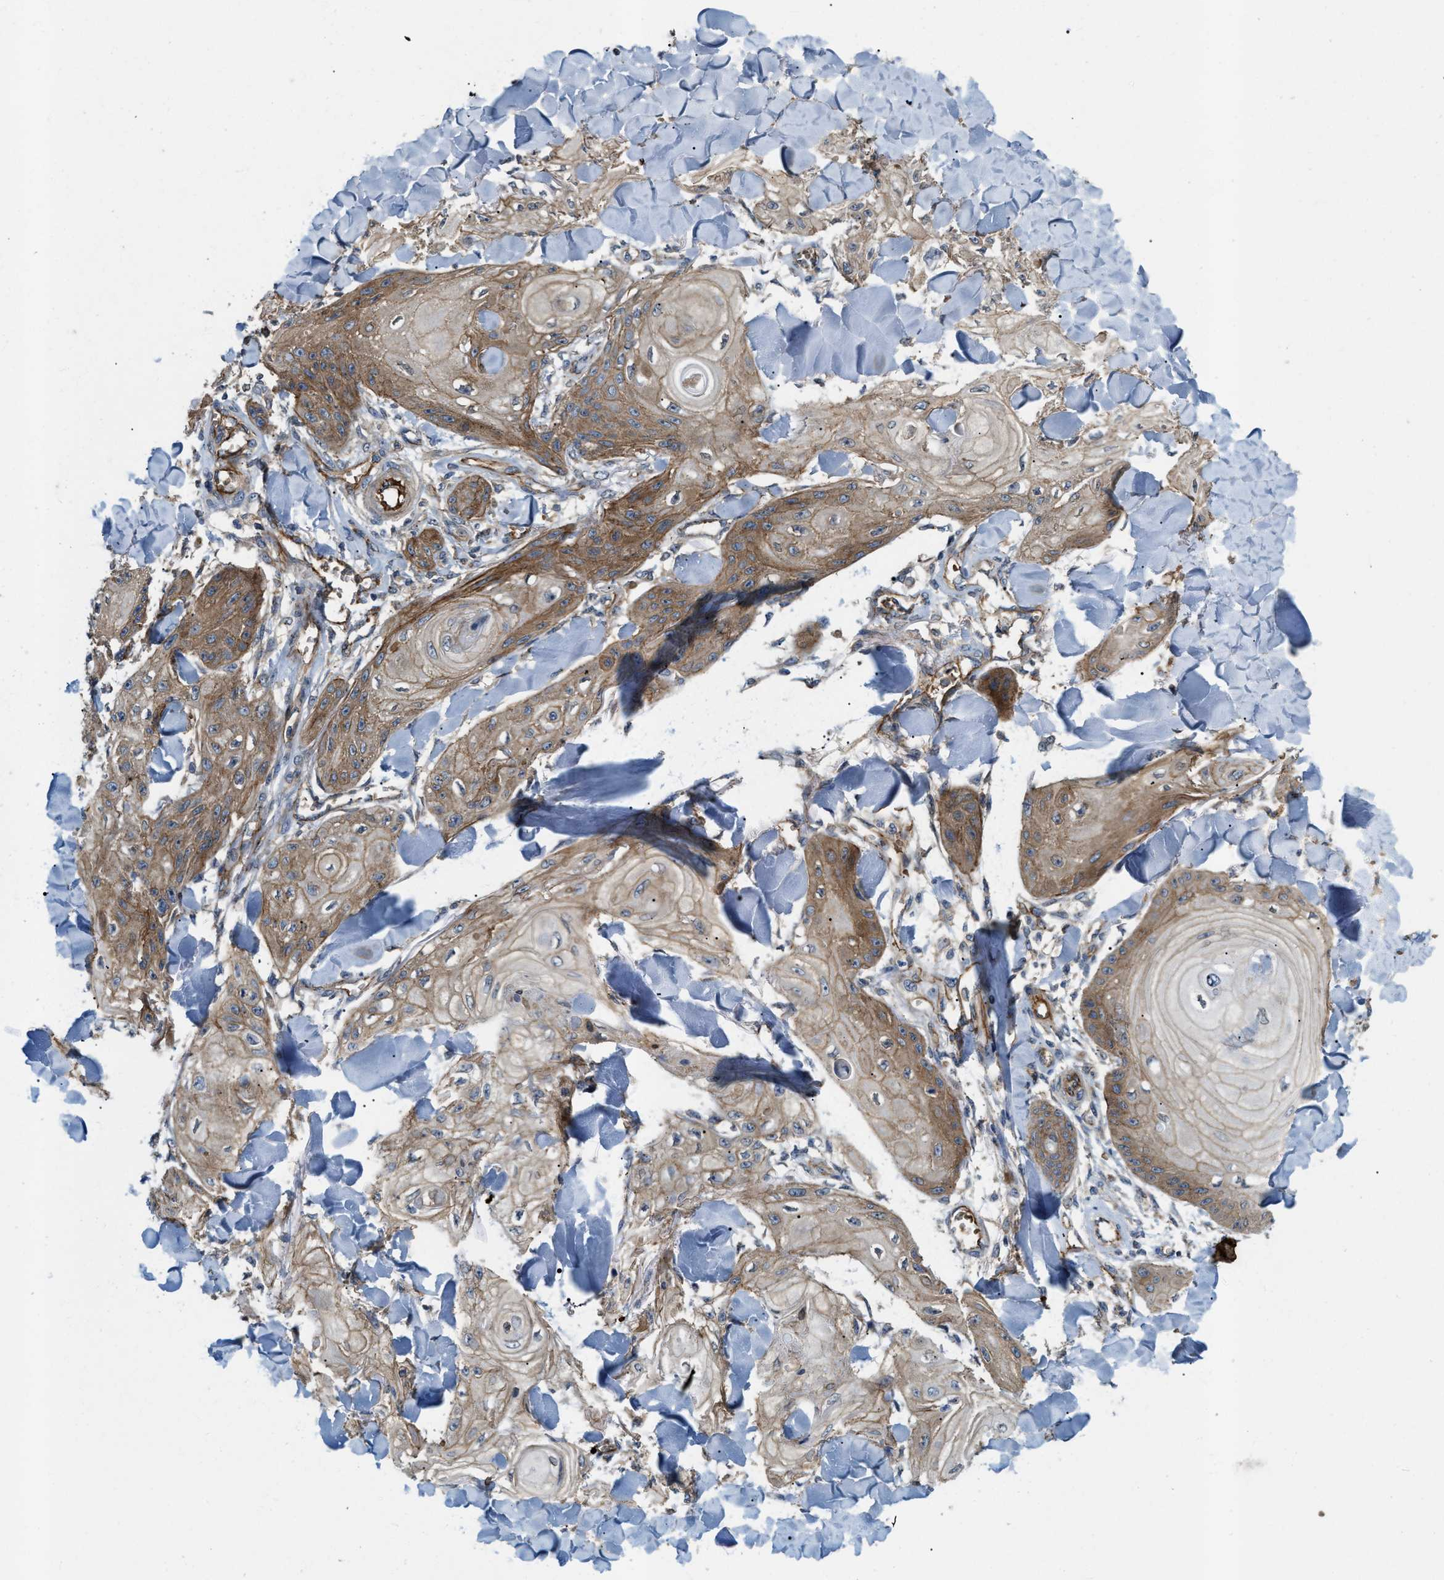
{"staining": {"intensity": "moderate", "quantity": ">75%", "location": "cytoplasmic/membranous"}, "tissue": "skin cancer", "cell_type": "Tumor cells", "image_type": "cancer", "snomed": [{"axis": "morphology", "description": "Squamous cell carcinoma, NOS"}, {"axis": "topography", "description": "Skin"}], "caption": "There is medium levels of moderate cytoplasmic/membranous staining in tumor cells of skin cancer (squamous cell carcinoma), as demonstrated by immunohistochemical staining (brown color).", "gene": "ERC1", "patient": {"sex": "male", "age": 74}}